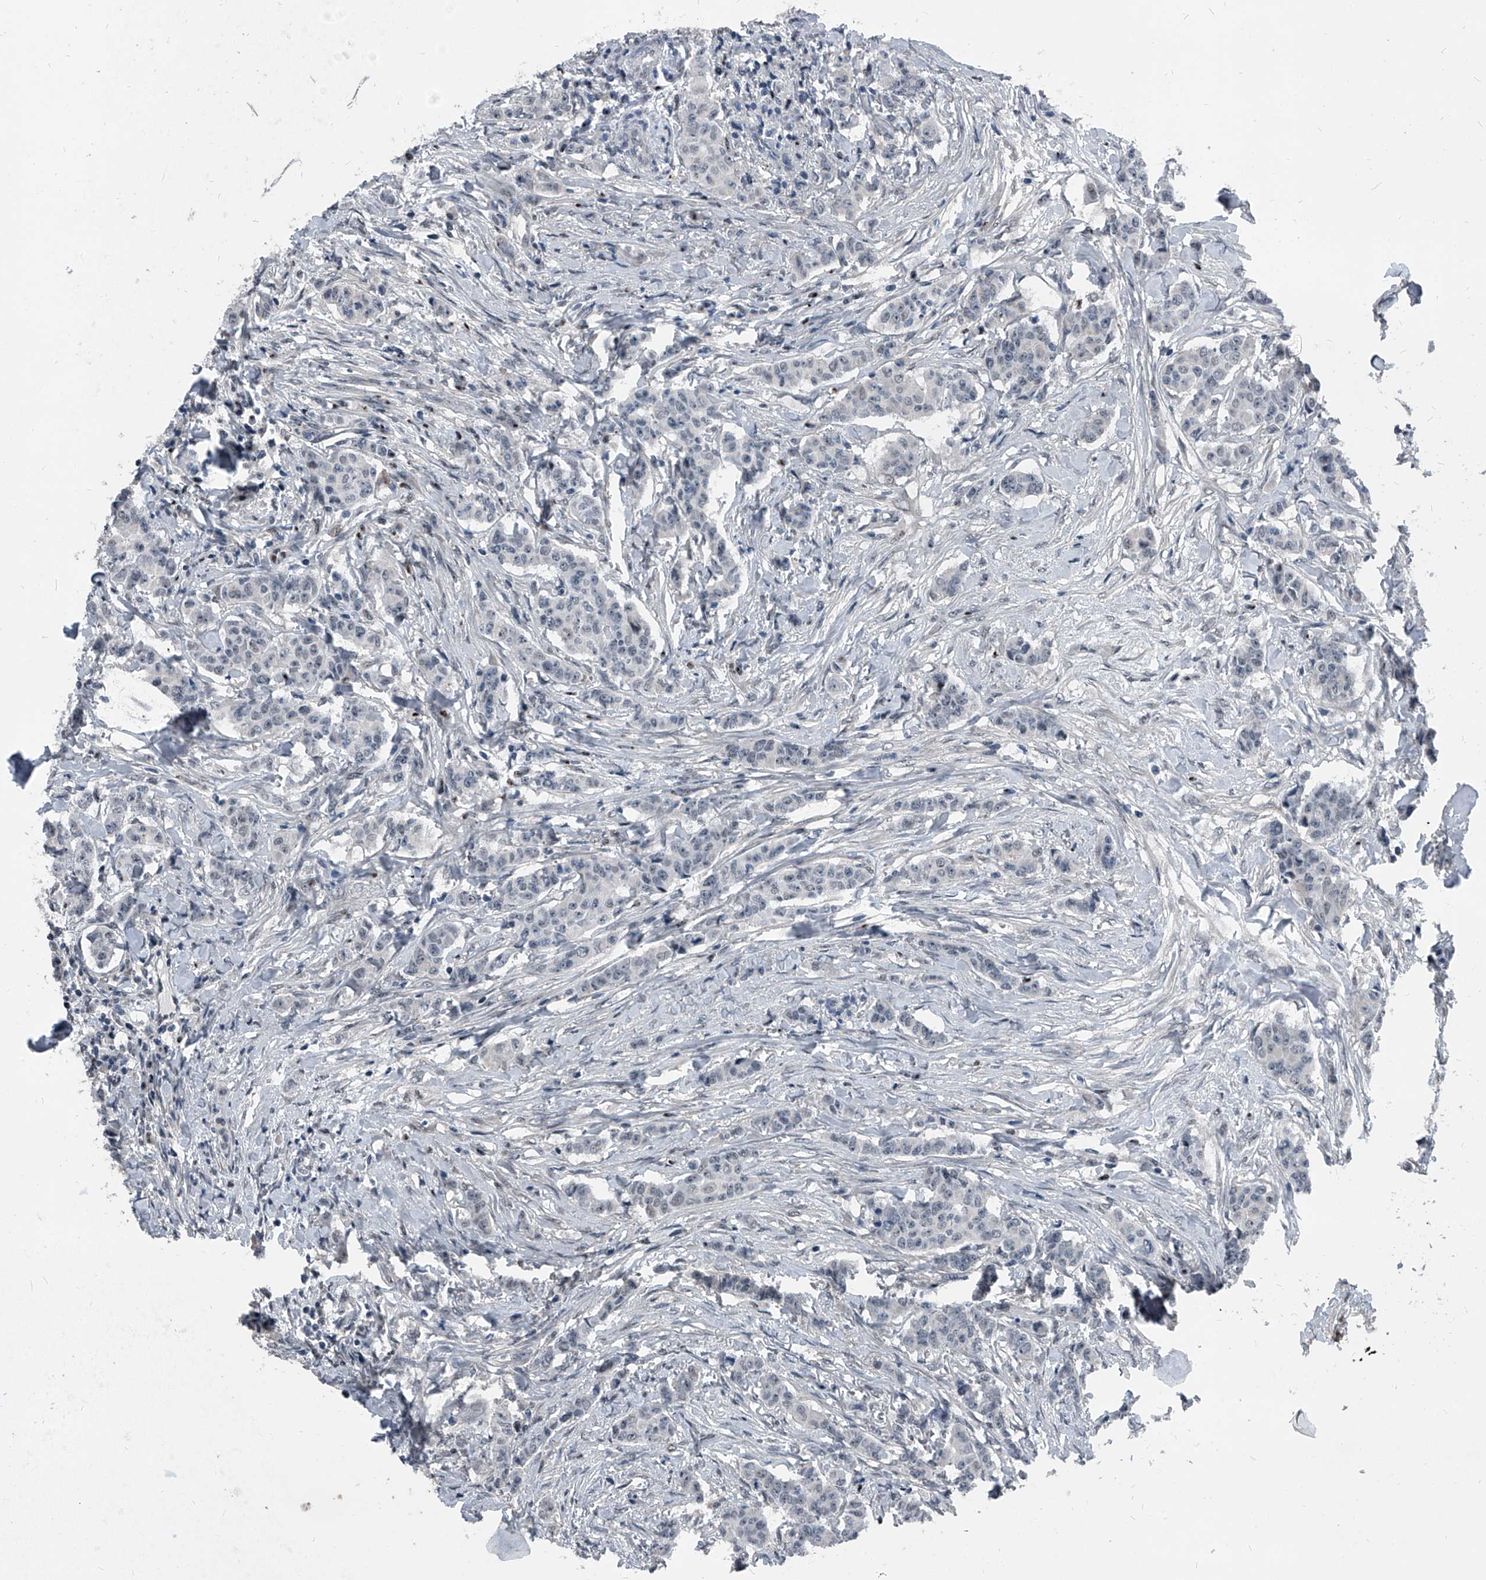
{"staining": {"intensity": "negative", "quantity": "none", "location": "none"}, "tissue": "breast cancer", "cell_type": "Tumor cells", "image_type": "cancer", "snomed": [{"axis": "morphology", "description": "Duct carcinoma"}, {"axis": "topography", "description": "Breast"}], "caption": "Tumor cells are negative for brown protein staining in invasive ductal carcinoma (breast).", "gene": "MEN1", "patient": {"sex": "female", "age": 40}}